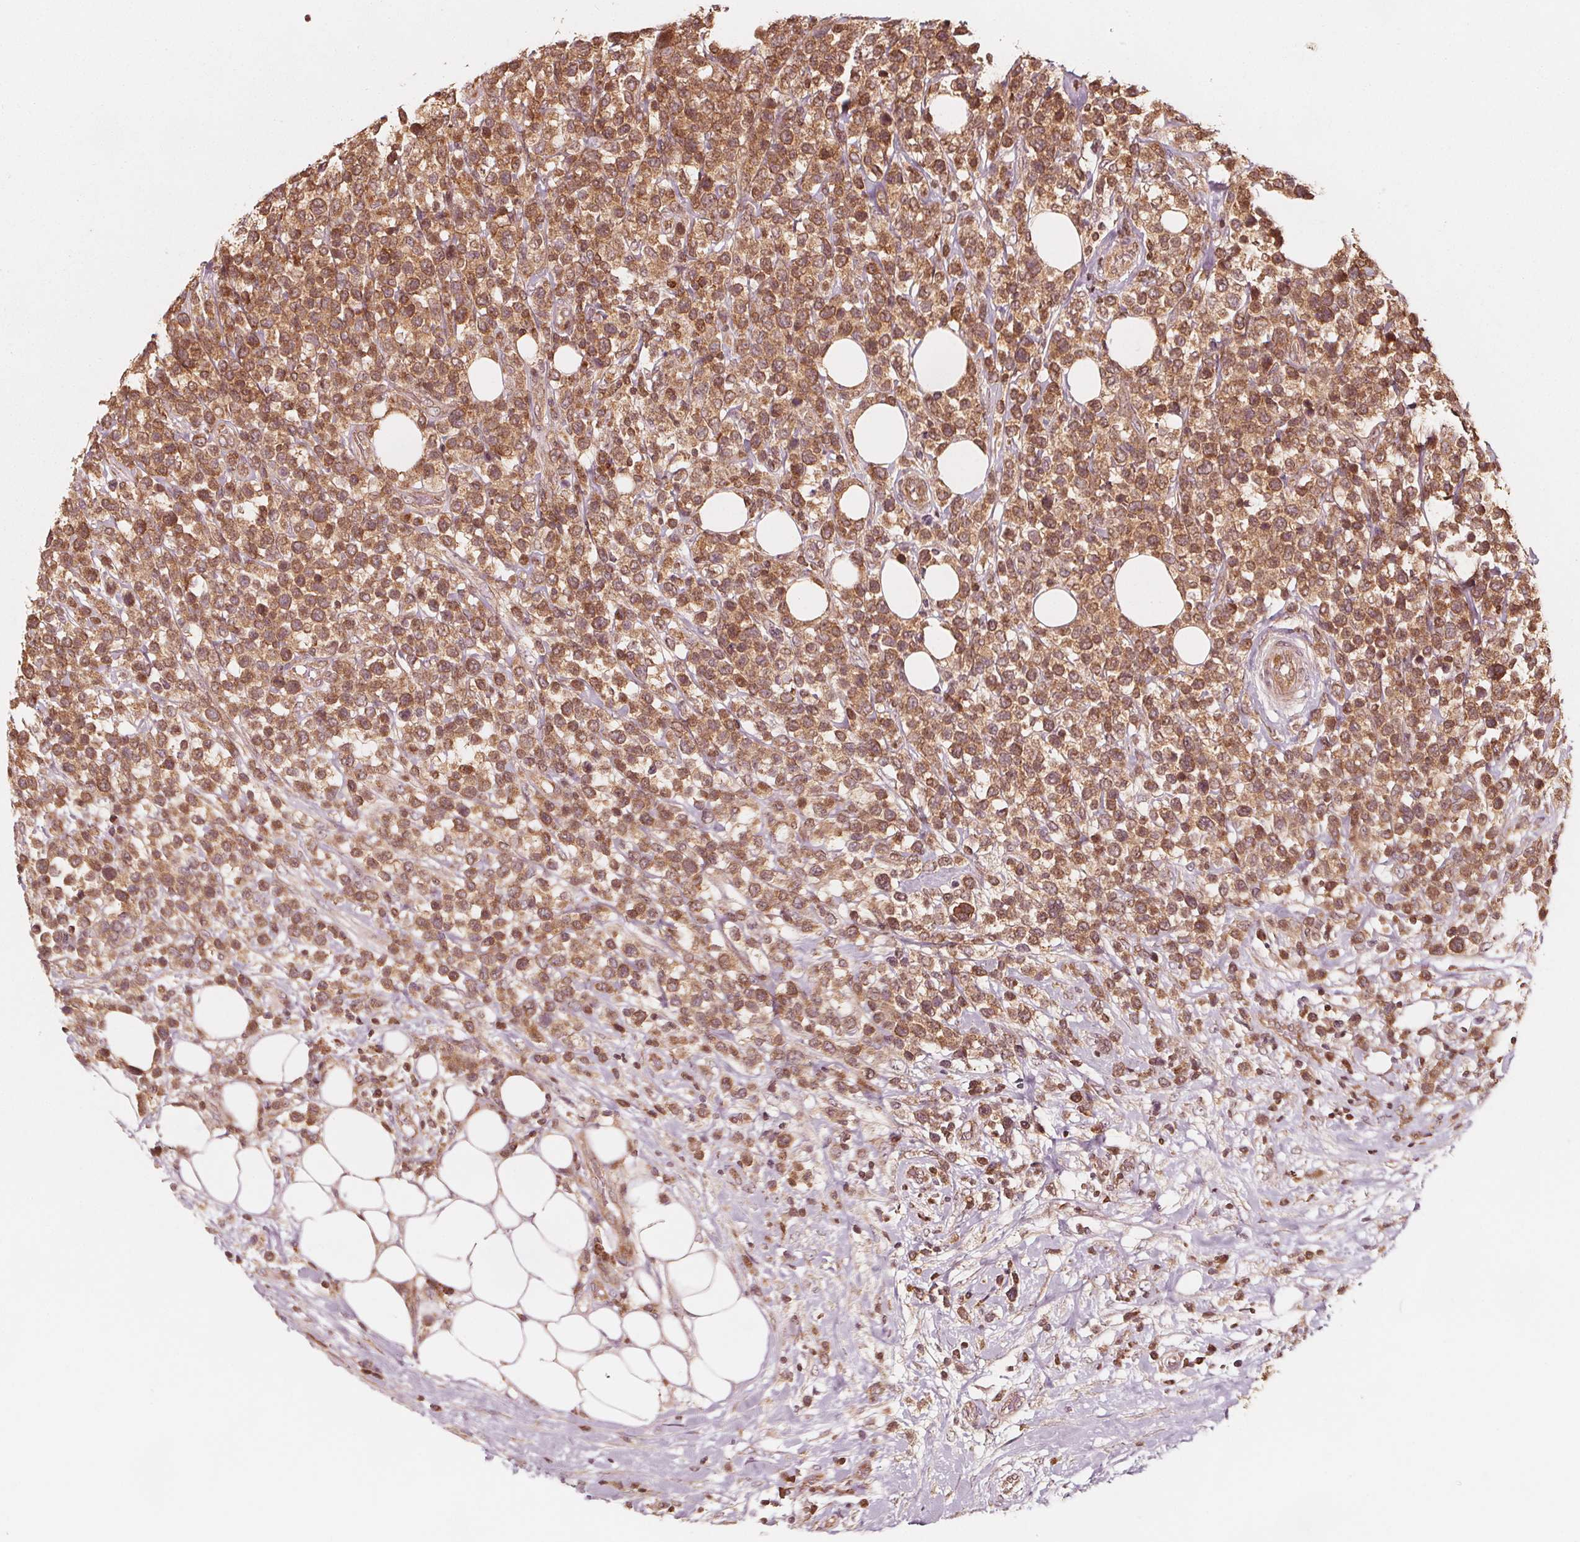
{"staining": {"intensity": "moderate", "quantity": ">75%", "location": "cytoplasmic/membranous"}, "tissue": "lymphoma", "cell_type": "Tumor cells", "image_type": "cancer", "snomed": [{"axis": "morphology", "description": "Malignant lymphoma, non-Hodgkin's type, High grade"}, {"axis": "topography", "description": "Soft tissue"}], "caption": "Protein expression analysis of lymphoma shows moderate cytoplasmic/membranous expression in approximately >75% of tumor cells.", "gene": "AIP", "patient": {"sex": "female", "age": 56}}